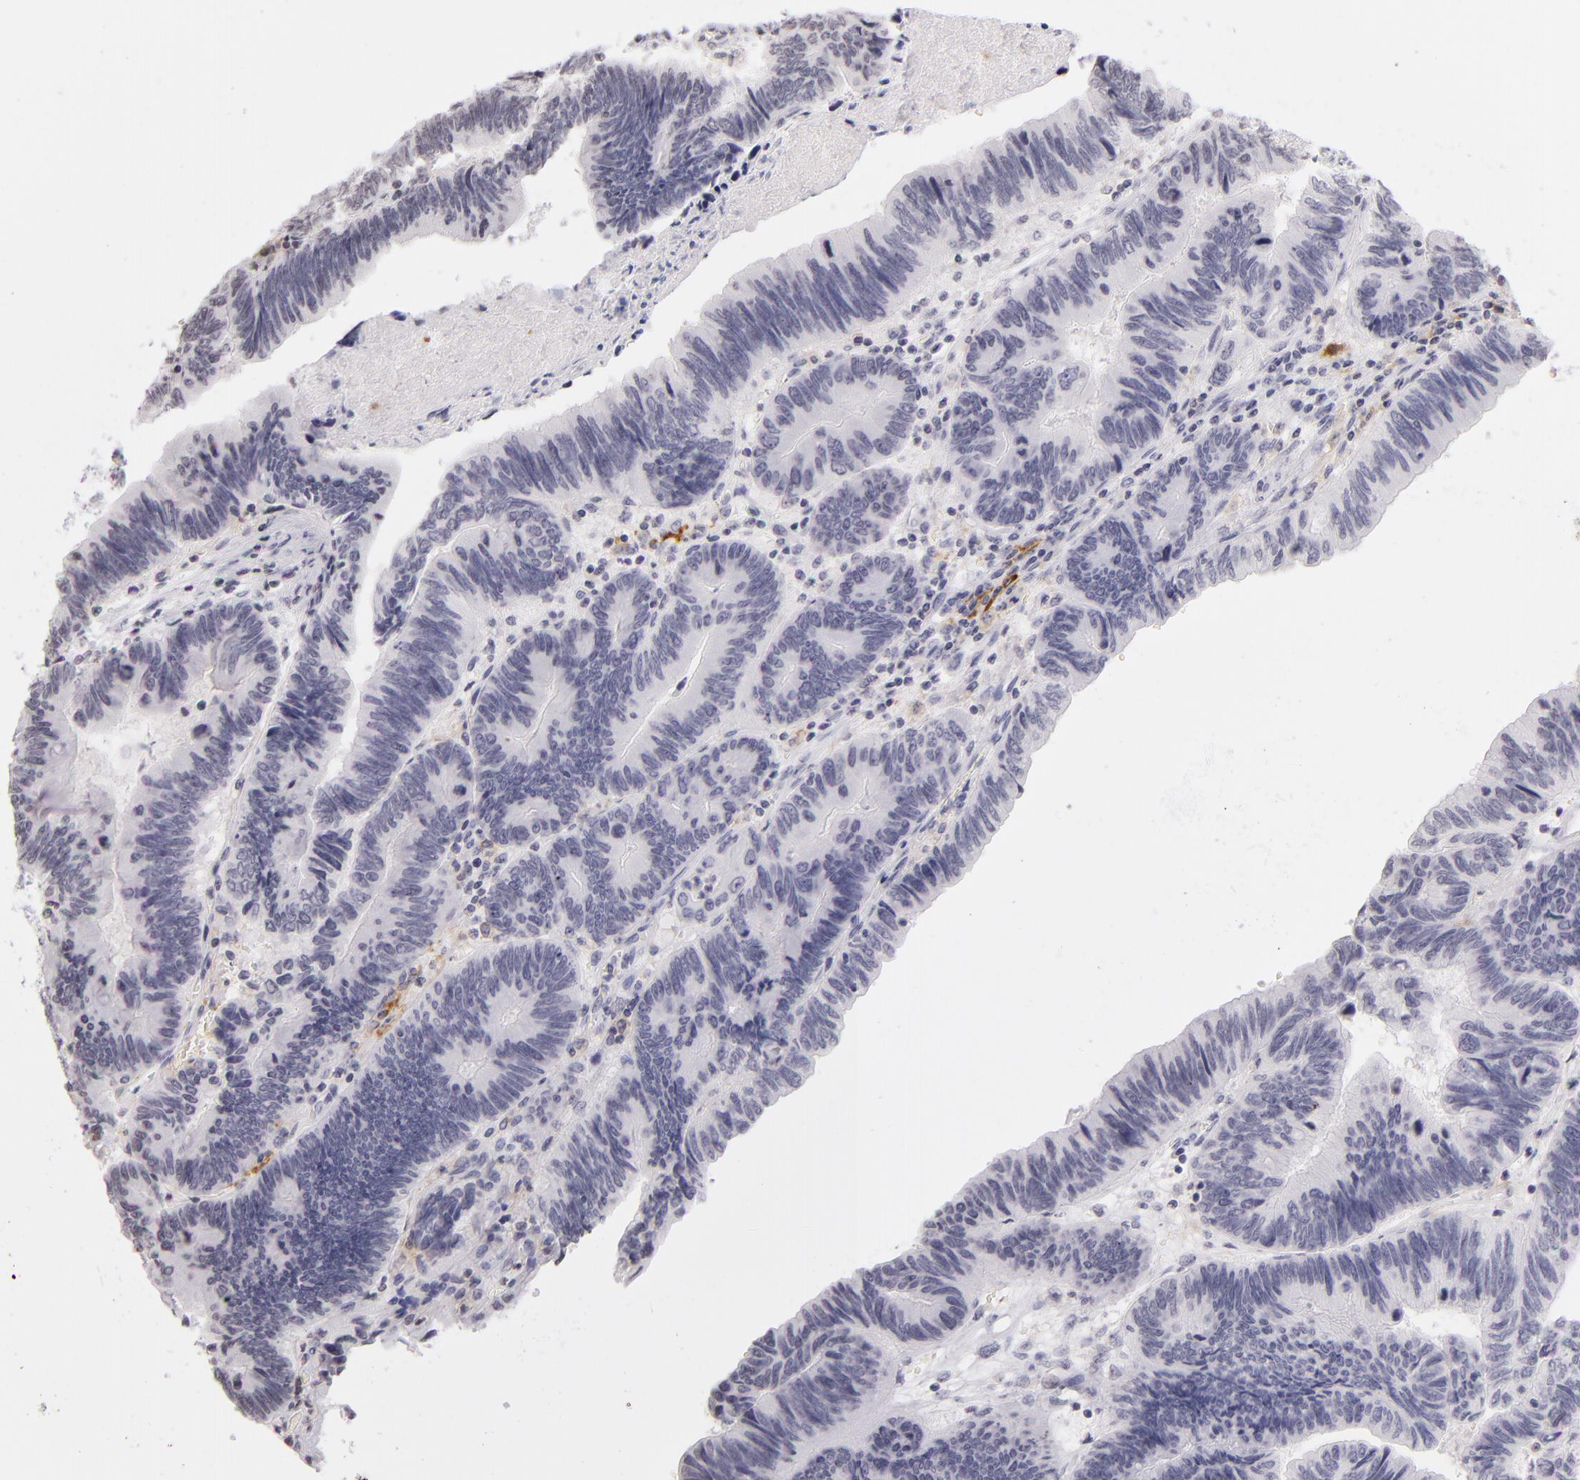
{"staining": {"intensity": "negative", "quantity": "none", "location": "none"}, "tissue": "pancreatic cancer", "cell_type": "Tumor cells", "image_type": "cancer", "snomed": [{"axis": "morphology", "description": "Adenocarcinoma, NOS"}, {"axis": "topography", "description": "Pancreas"}], "caption": "DAB immunohistochemical staining of human pancreatic adenocarcinoma displays no significant expression in tumor cells.", "gene": "CD40", "patient": {"sex": "female", "age": 70}}